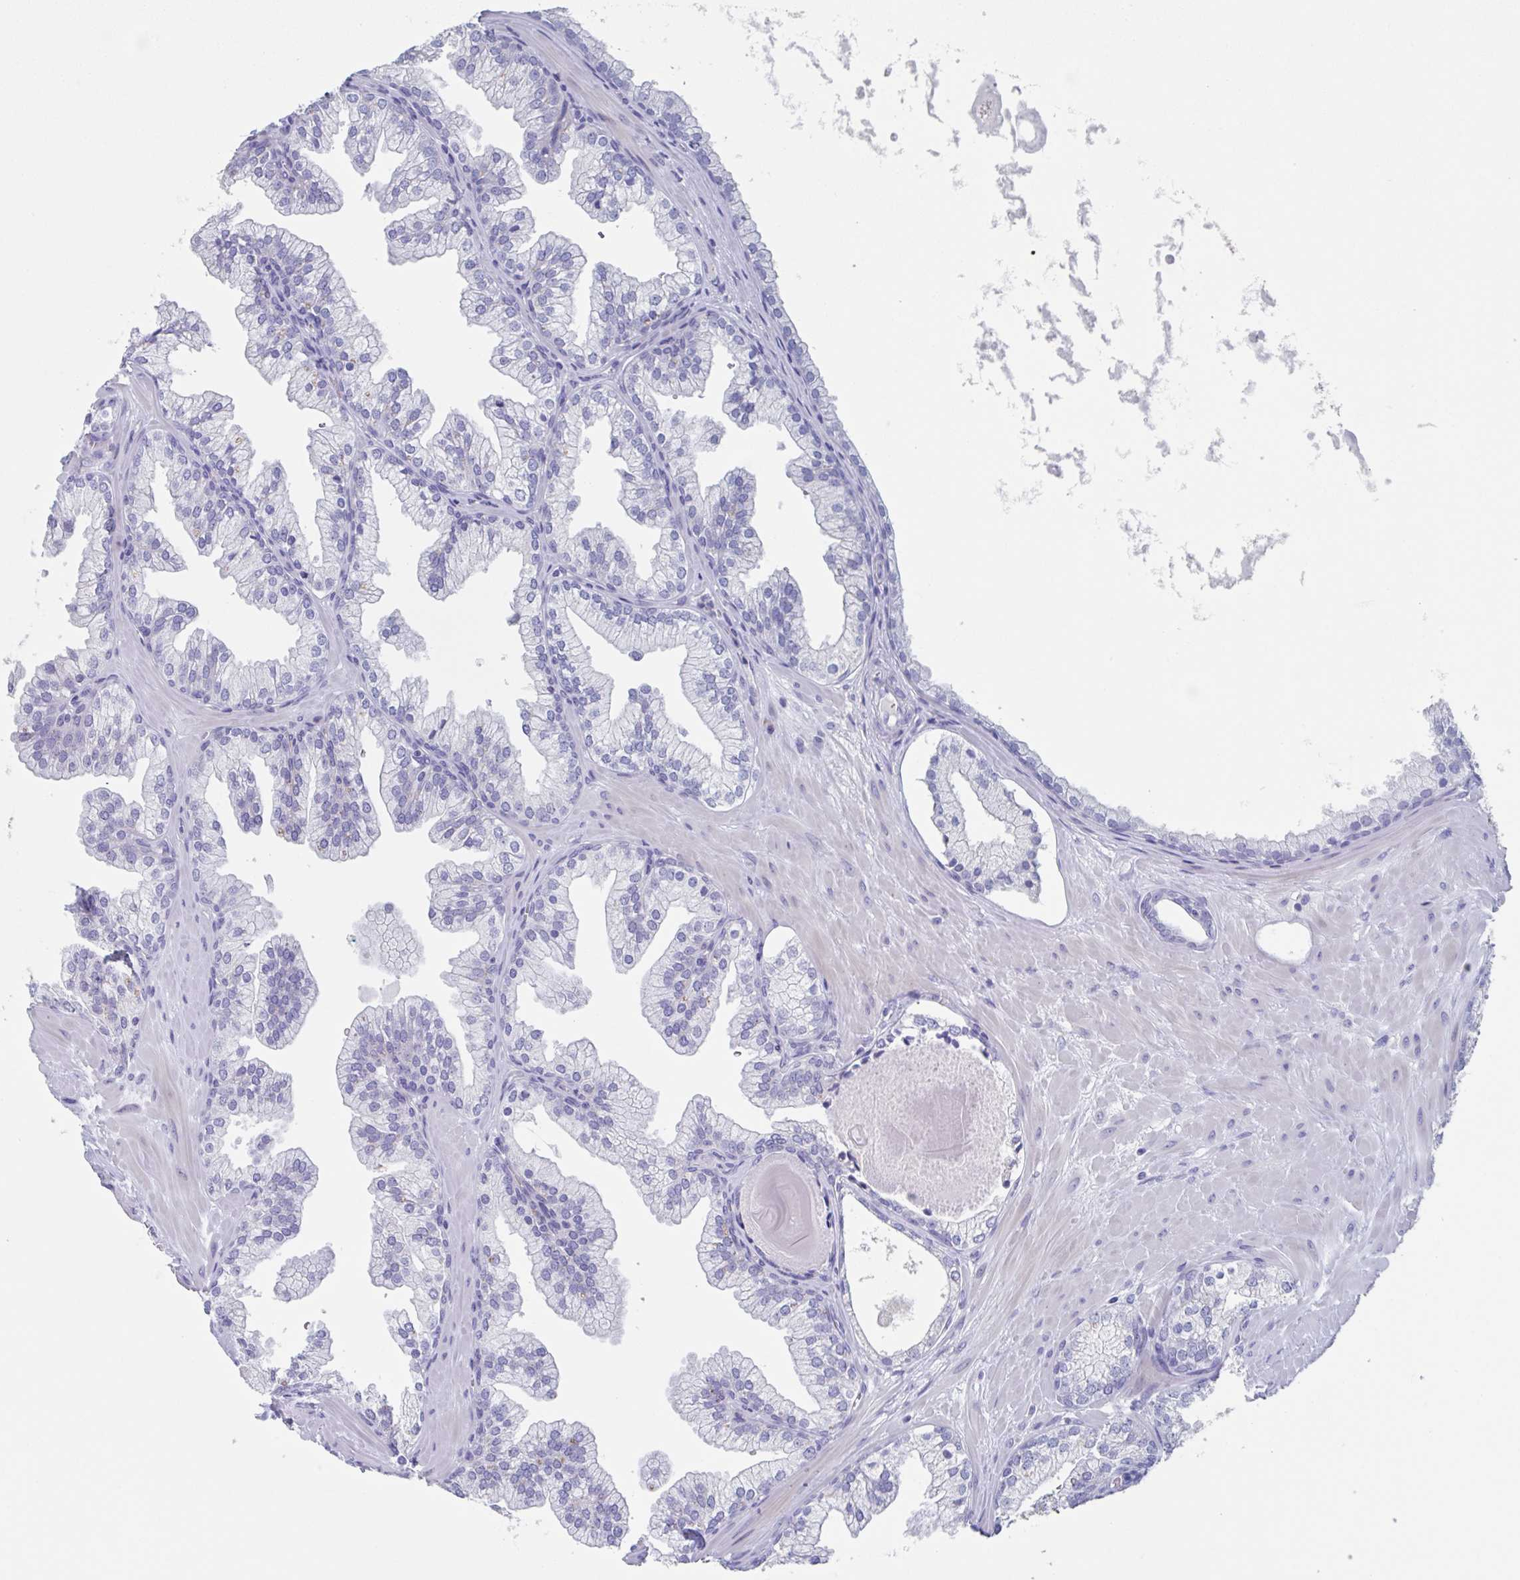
{"staining": {"intensity": "negative", "quantity": "none", "location": "none"}, "tissue": "prostate", "cell_type": "Glandular cells", "image_type": "normal", "snomed": [{"axis": "morphology", "description": "Normal tissue, NOS"}, {"axis": "topography", "description": "Prostate"}, {"axis": "topography", "description": "Peripheral nerve tissue"}], "caption": "IHC of unremarkable human prostate exhibits no staining in glandular cells. (Brightfield microscopy of DAB (3,3'-diaminobenzidine) immunohistochemistry (IHC) at high magnification).", "gene": "NOXRED1", "patient": {"sex": "male", "age": 61}}